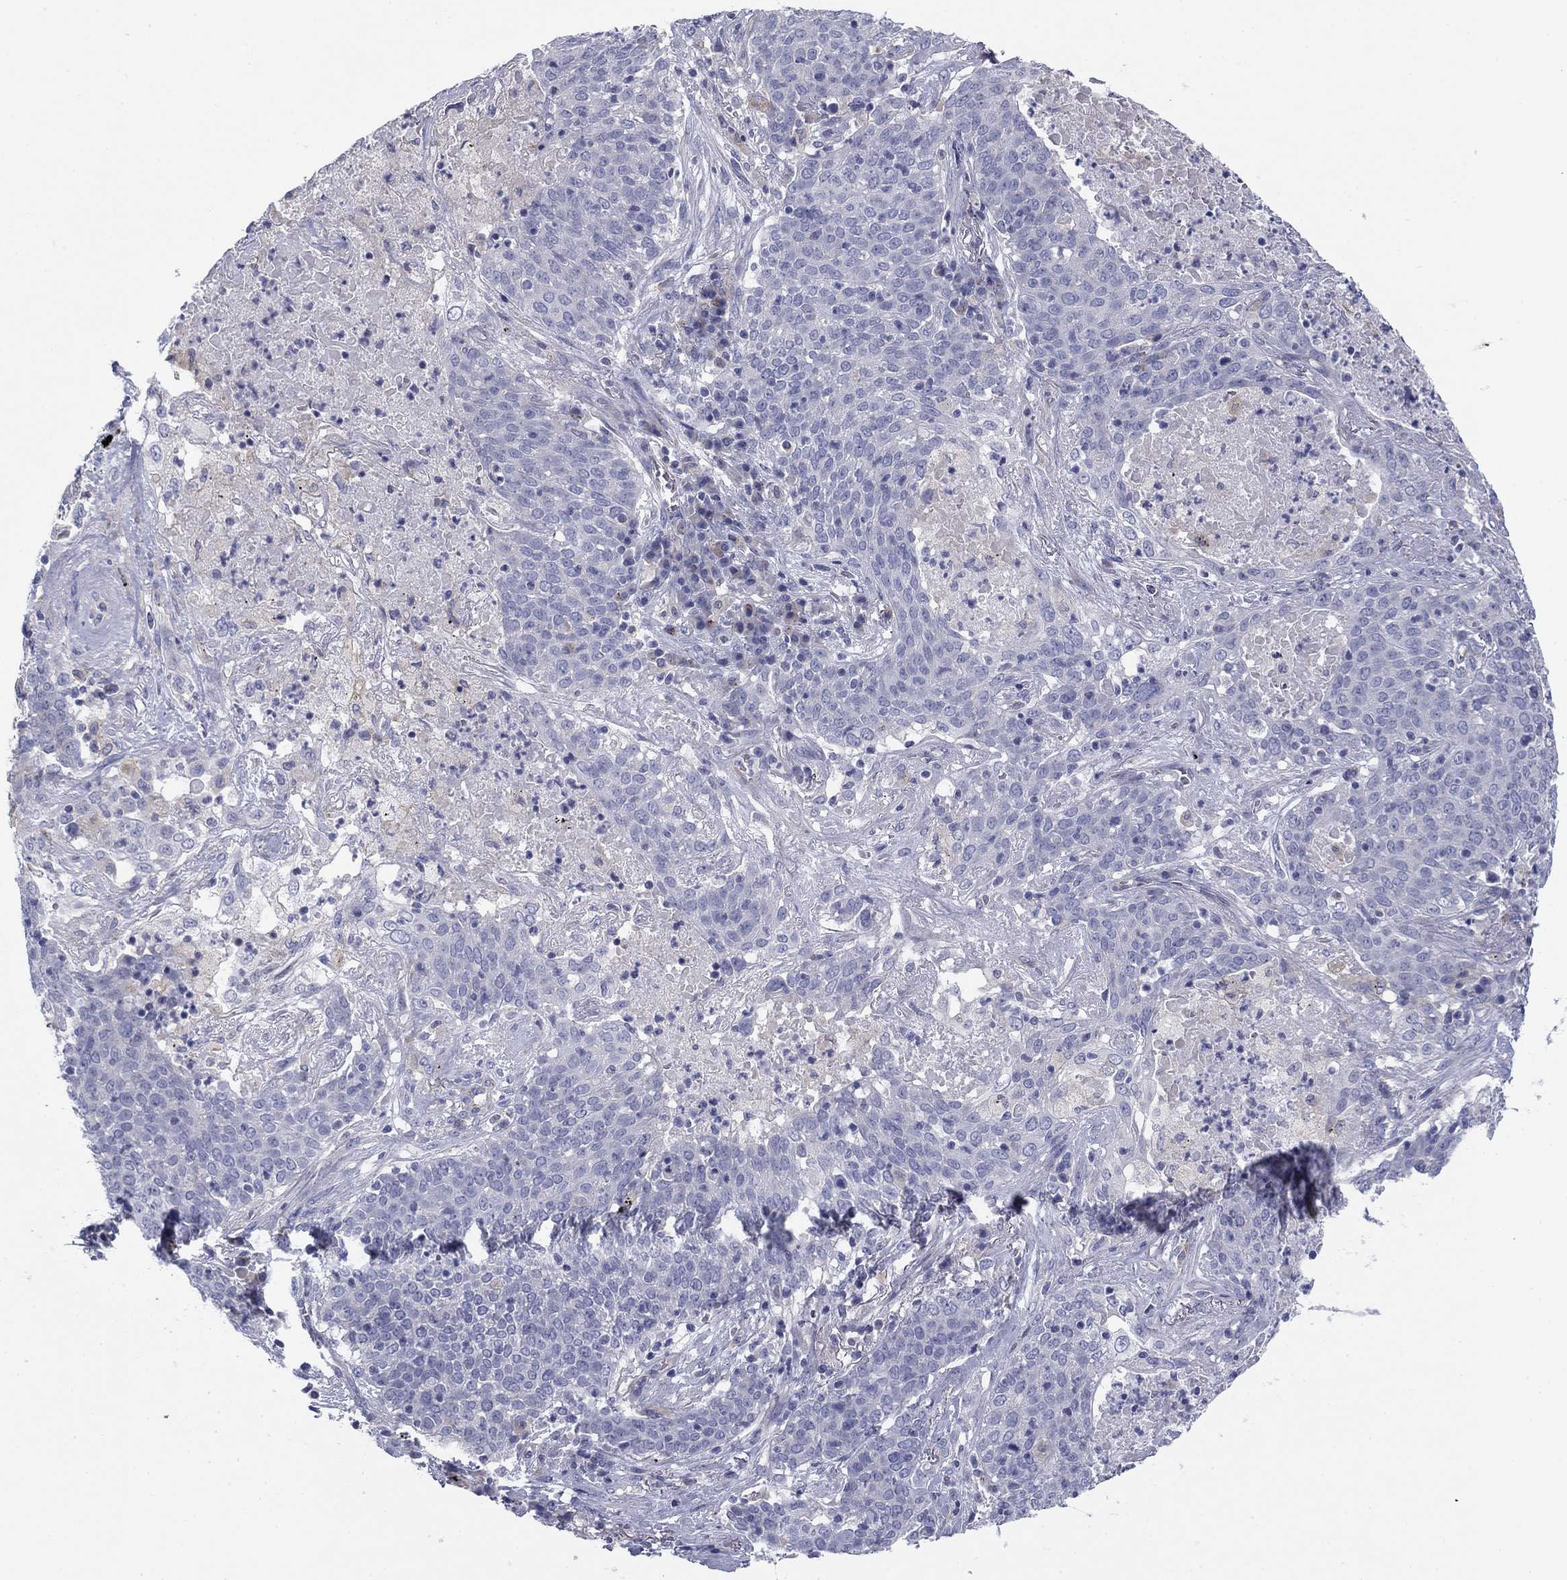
{"staining": {"intensity": "weak", "quantity": "<25%", "location": "cytoplasmic/membranous"}, "tissue": "lung cancer", "cell_type": "Tumor cells", "image_type": "cancer", "snomed": [{"axis": "morphology", "description": "Squamous cell carcinoma, NOS"}, {"axis": "topography", "description": "Lung"}], "caption": "Protein analysis of lung cancer (squamous cell carcinoma) shows no significant positivity in tumor cells.", "gene": "SEPTIN3", "patient": {"sex": "male", "age": 82}}